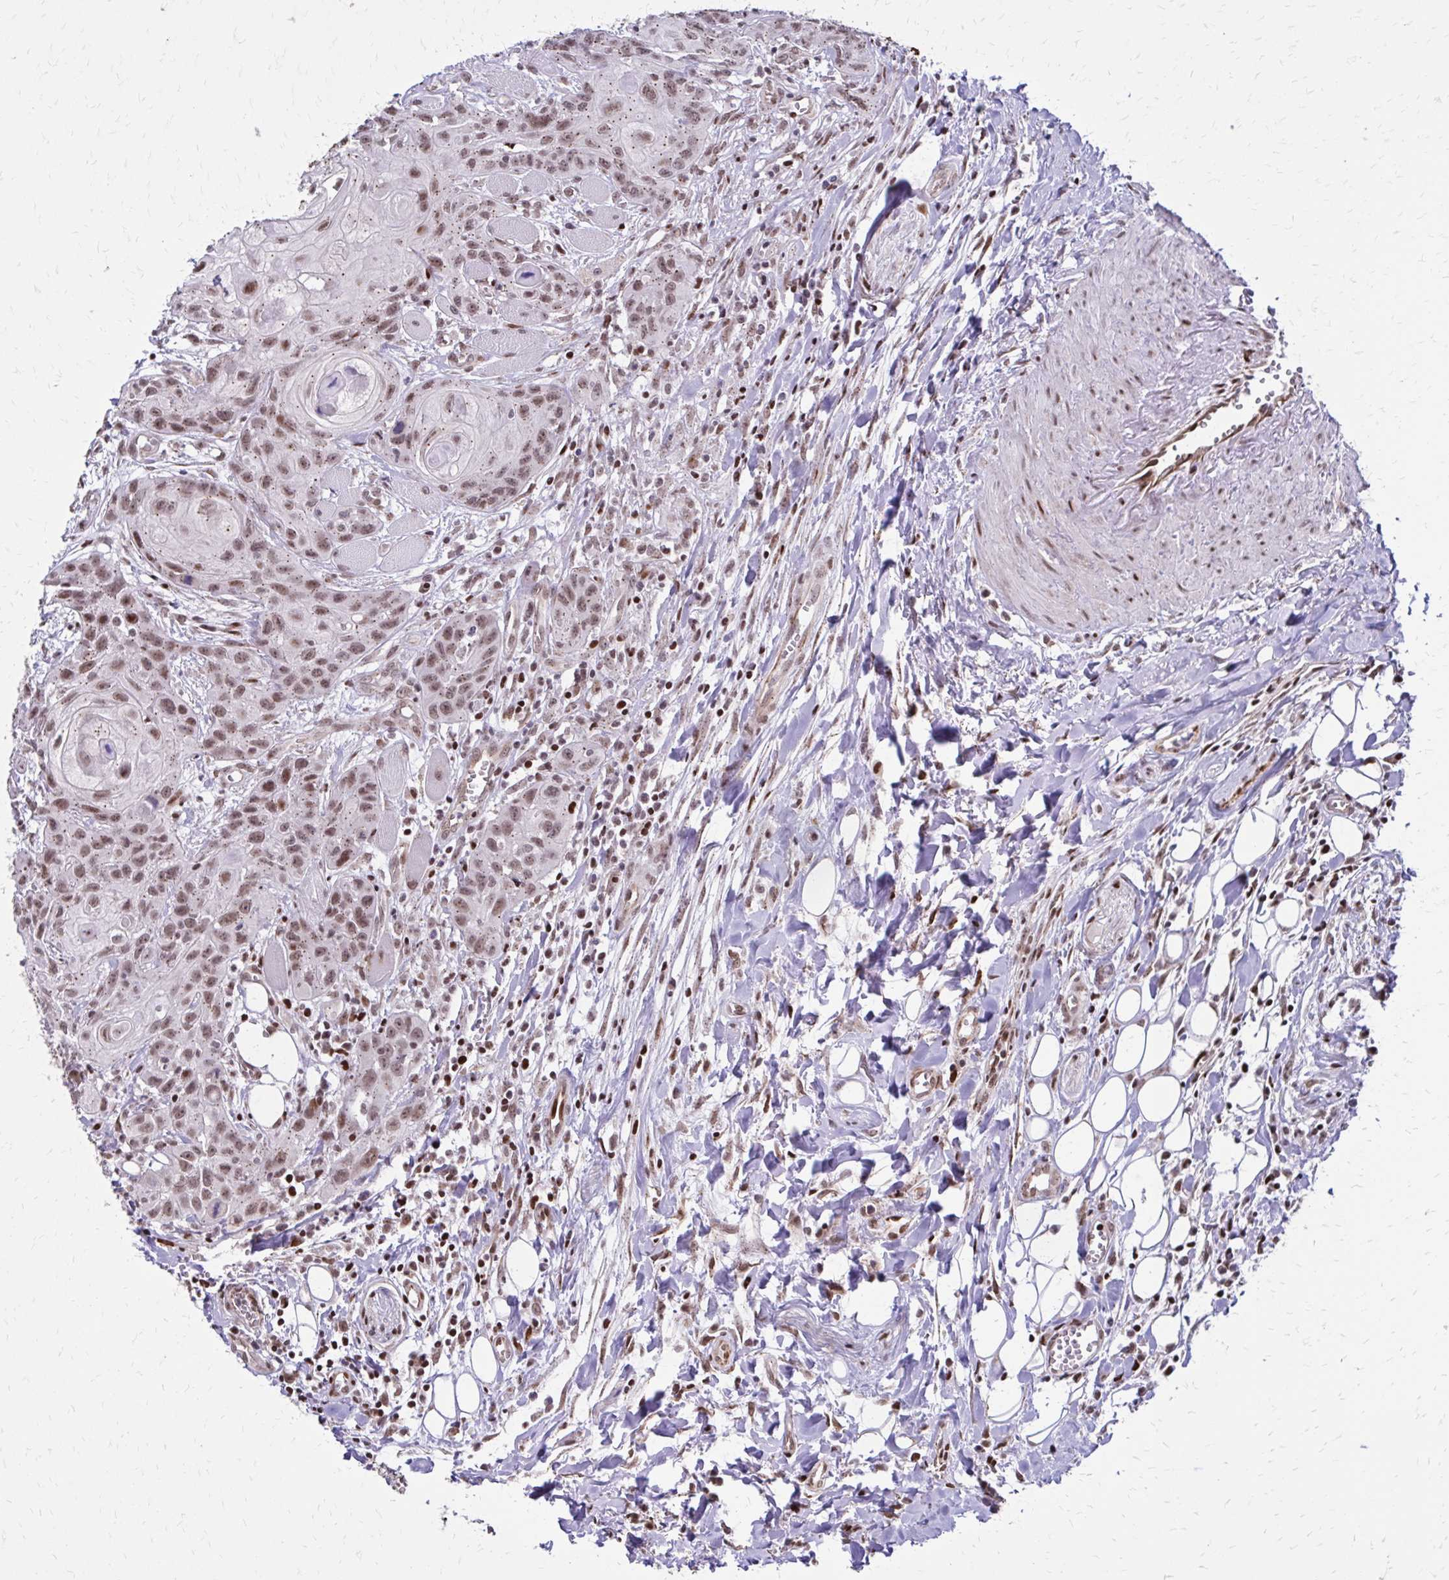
{"staining": {"intensity": "moderate", "quantity": ">75%", "location": "nuclear"}, "tissue": "head and neck cancer", "cell_type": "Tumor cells", "image_type": "cancer", "snomed": [{"axis": "morphology", "description": "Squamous cell carcinoma, NOS"}, {"axis": "topography", "description": "Oral tissue"}, {"axis": "topography", "description": "Head-Neck"}], "caption": "Head and neck squamous cell carcinoma was stained to show a protein in brown. There is medium levels of moderate nuclear staining in approximately >75% of tumor cells.", "gene": "TOB1", "patient": {"sex": "male", "age": 58}}